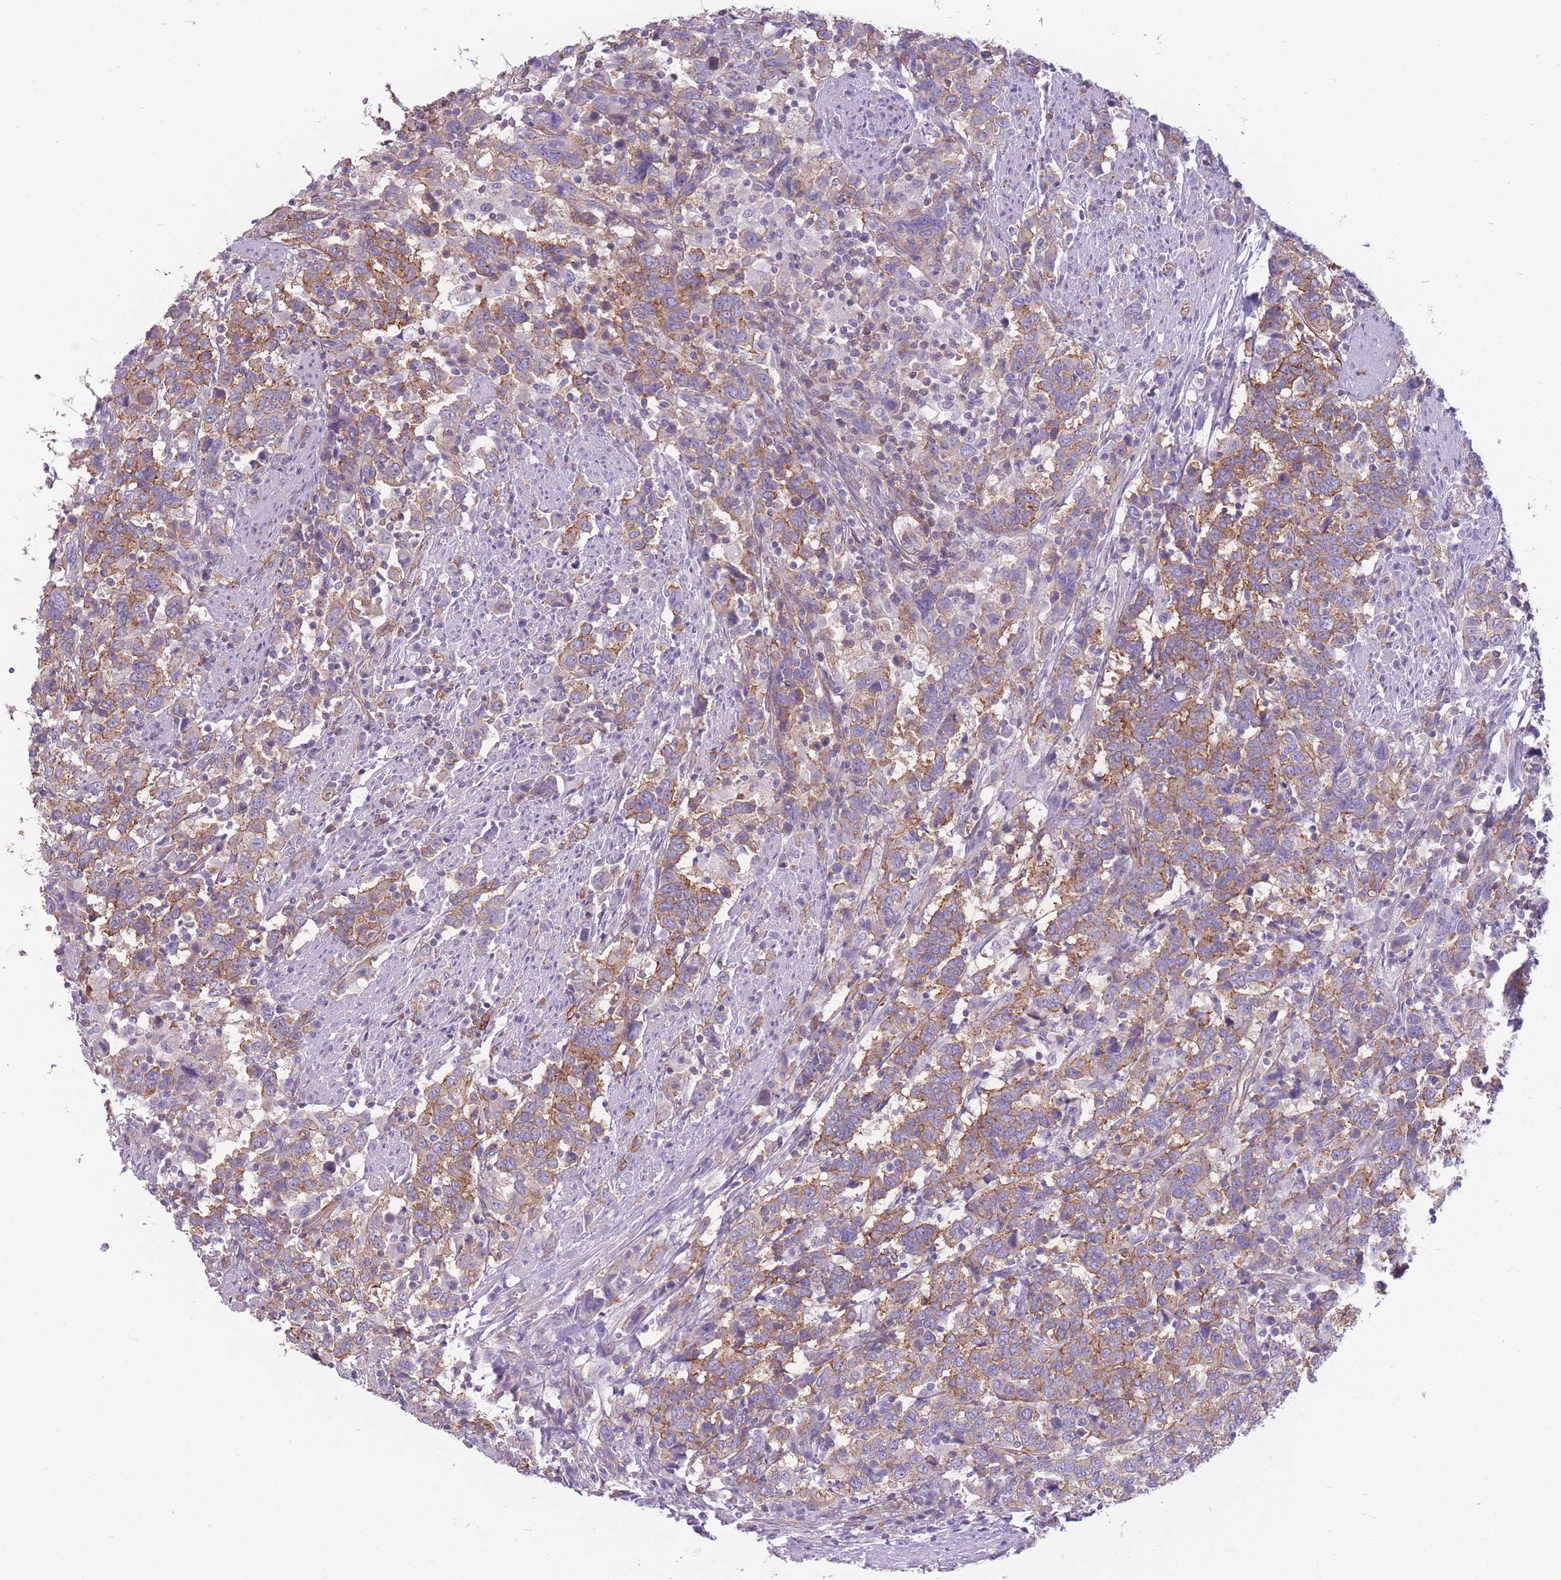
{"staining": {"intensity": "weak", "quantity": "25%-75%", "location": "cytoplasmic/membranous"}, "tissue": "urothelial cancer", "cell_type": "Tumor cells", "image_type": "cancer", "snomed": [{"axis": "morphology", "description": "Urothelial carcinoma, High grade"}, {"axis": "topography", "description": "Urinary bladder"}], "caption": "Urothelial cancer was stained to show a protein in brown. There is low levels of weak cytoplasmic/membranous positivity in about 25%-75% of tumor cells.", "gene": "ADD1", "patient": {"sex": "male", "age": 61}}